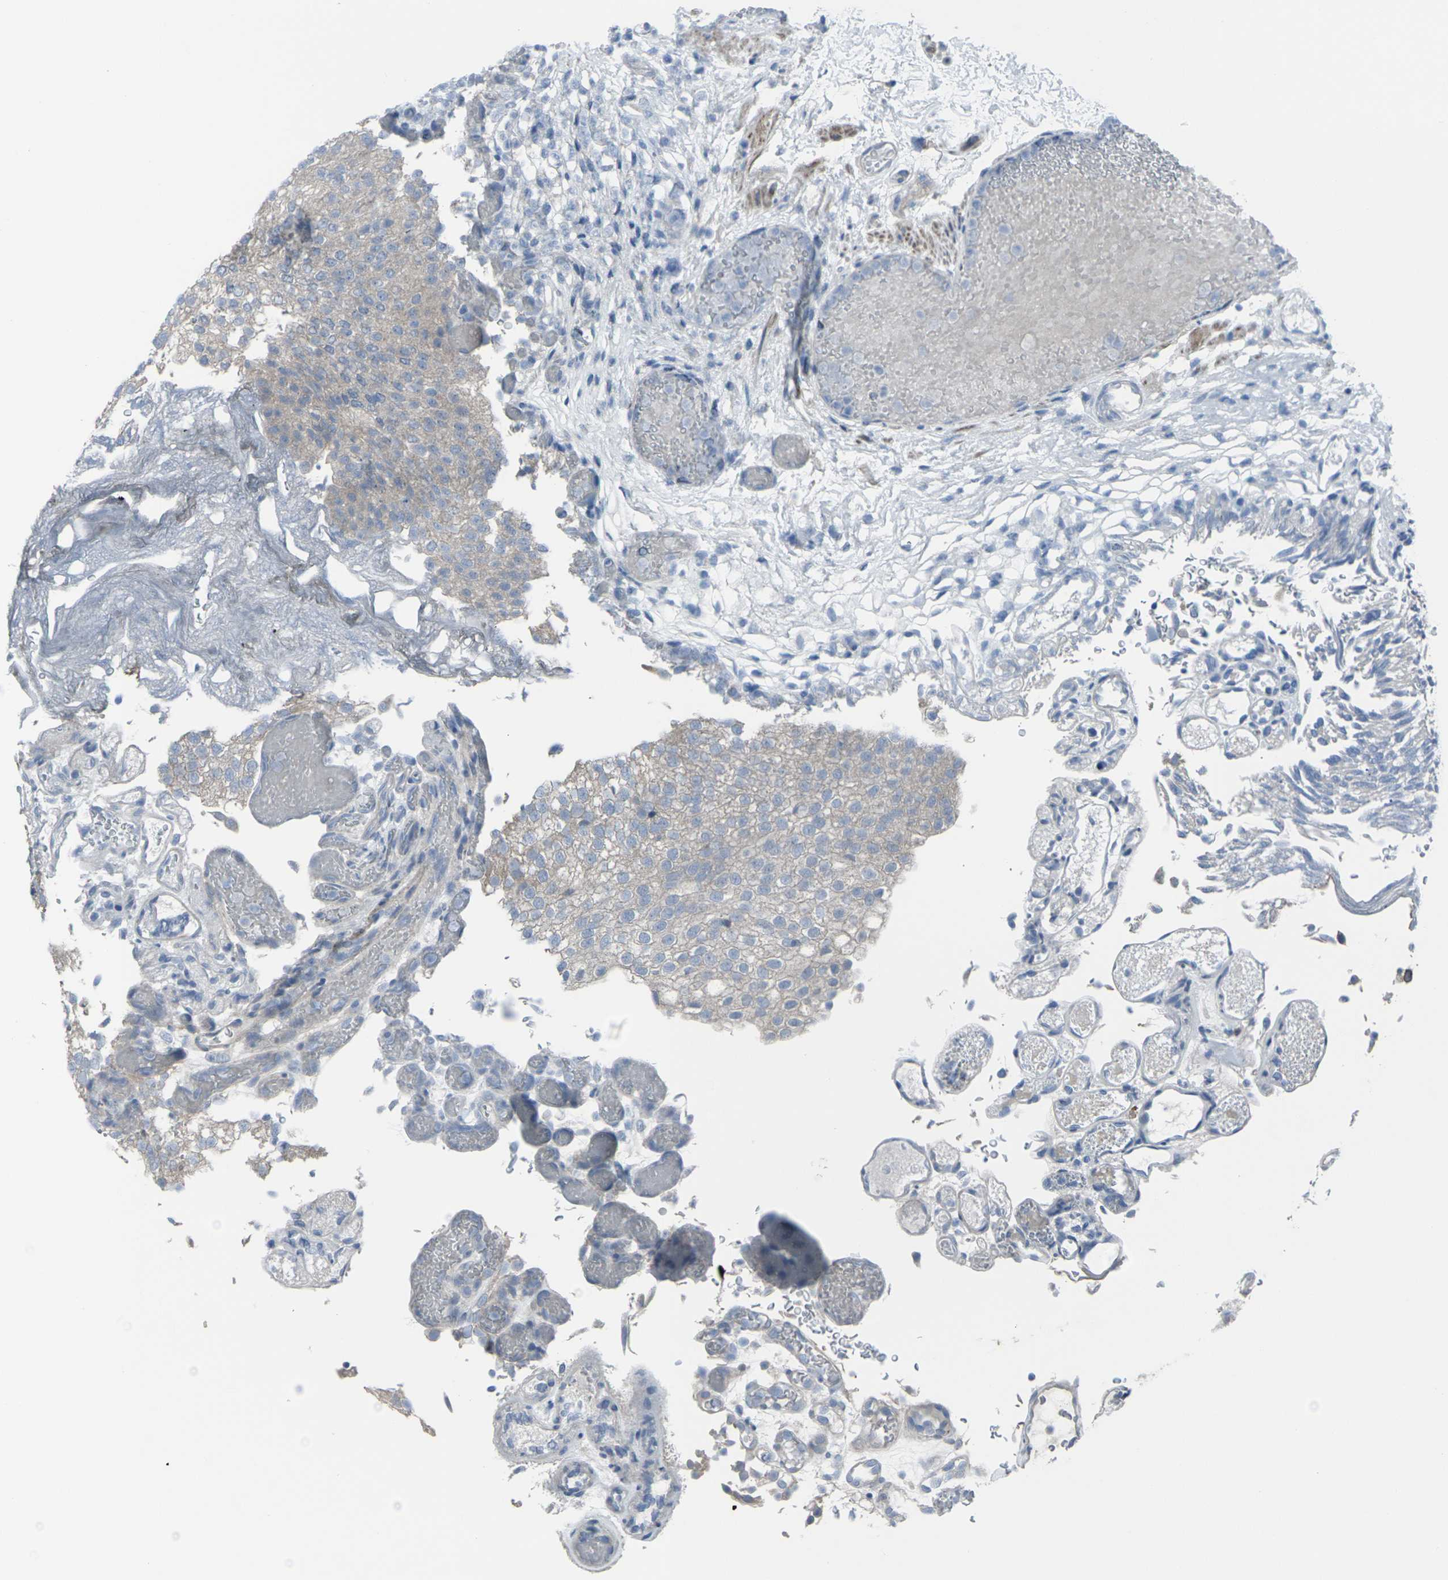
{"staining": {"intensity": "weak", "quantity": ">75%", "location": "cytoplasmic/membranous"}, "tissue": "urothelial cancer", "cell_type": "Tumor cells", "image_type": "cancer", "snomed": [{"axis": "morphology", "description": "Urothelial carcinoma, Low grade"}, {"axis": "topography", "description": "Urinary bladder"}], "caption": "This photomicrograph displays immunohistochemistry staining of urothelial cancer, with low weak cytoplasmic/membranous expression in approximately >75% of tumor cells.", "gene": "CCR10", "patient": {"sex": "male", "age": 78}}